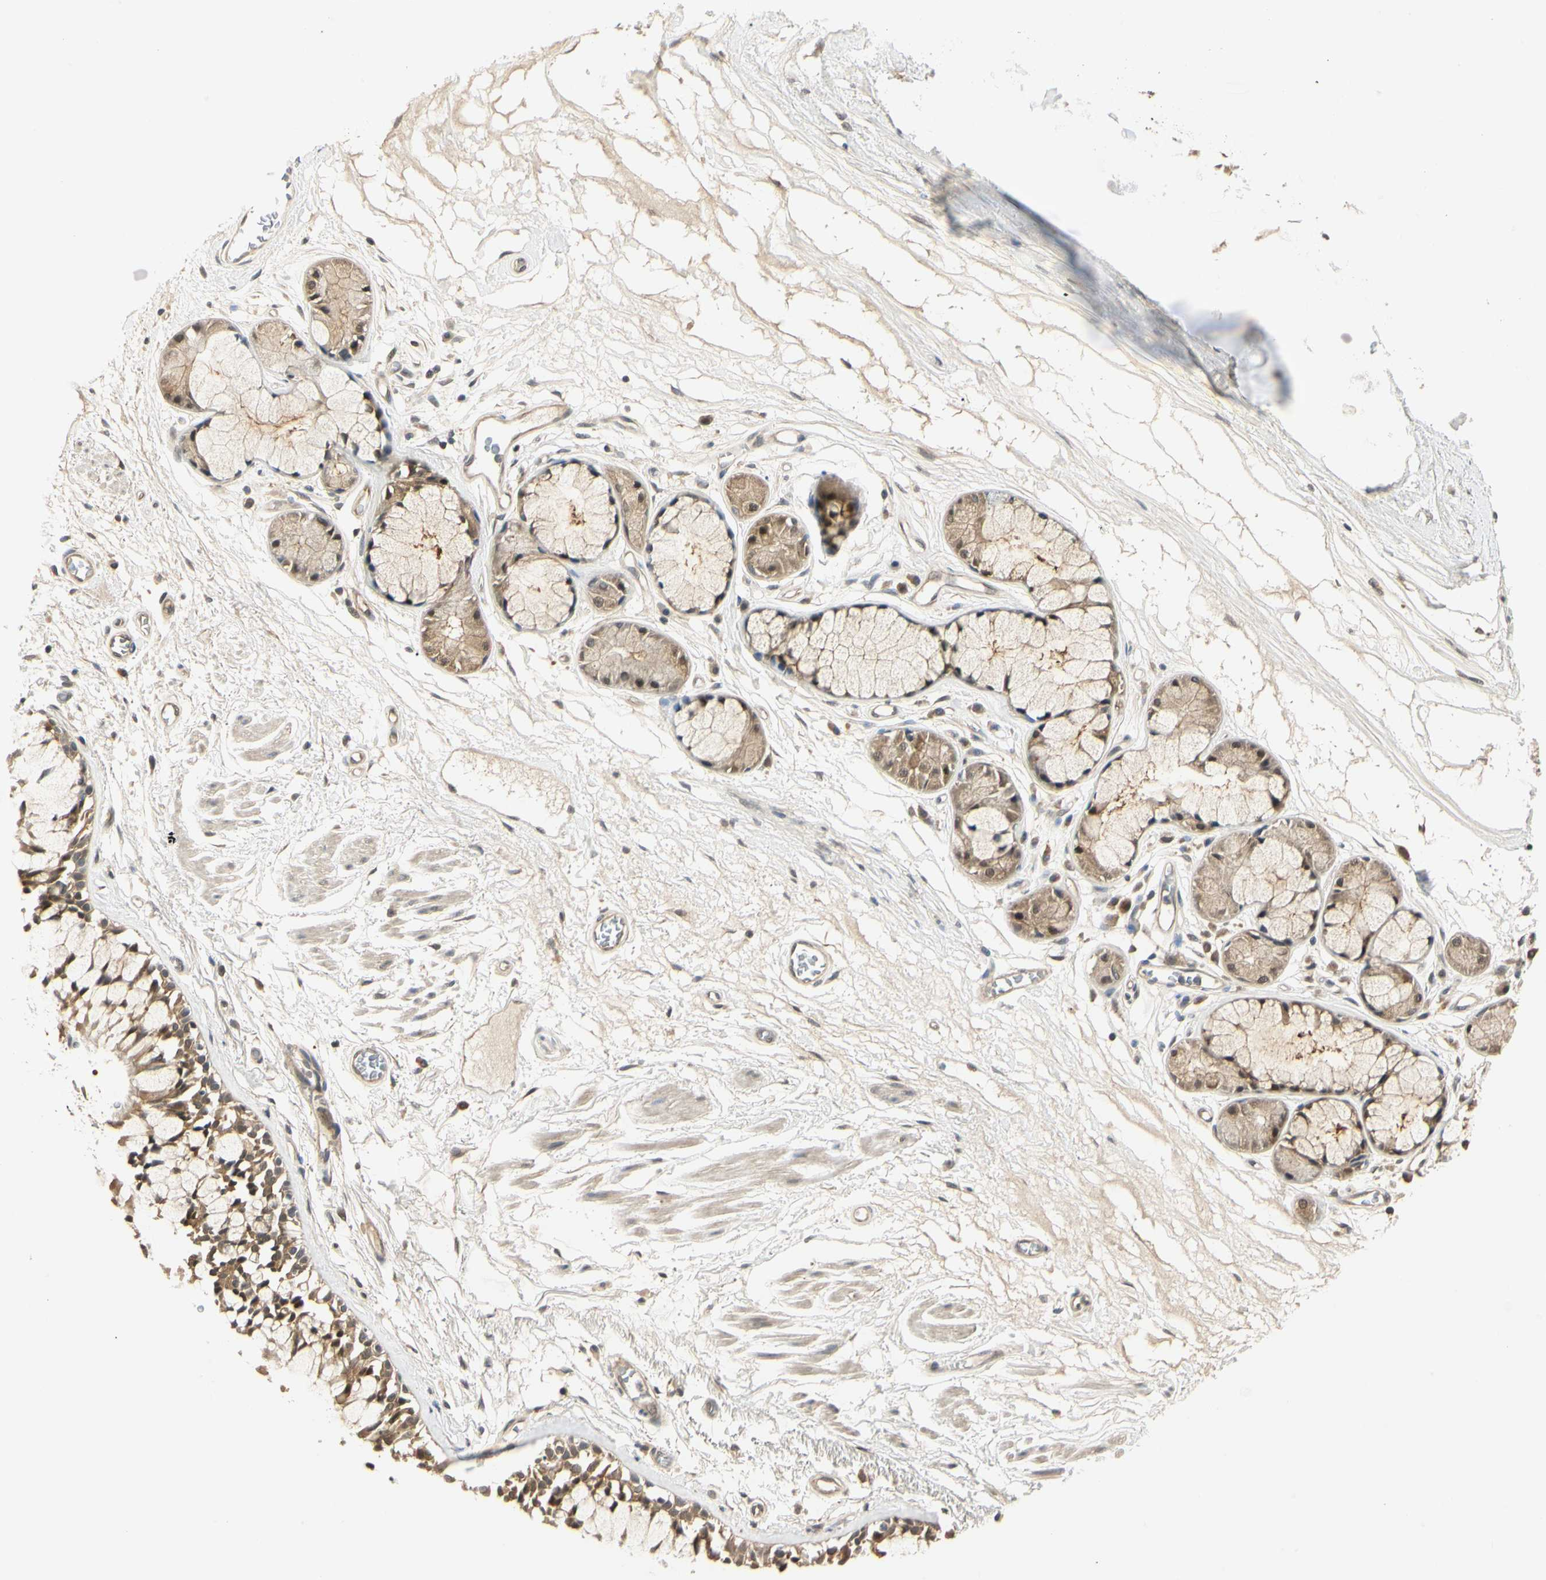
{"staining": {"intensity": "moderate", "quantity": ">75%", "location": "cytoplasmic/membranous,nuclear"}, "tissue": "bronchus", "cell_type": "Respiratory epithelial cells", "image_type": "normal", "snomed": [{"axis": "morphology", "description": "Normal tissue, NOS"}, {"axis": "topography", "description": "Bronchus"}], "caption": "A photomicrograph of human bronchus stained for a protein displays moderate cytoplasmic/membranous,nuclear brown staining in respiratory epithelial cells. Using DAB (3,3'-diaminobenzidine) (brown) and hematoxylin (blue) stains, captured at high magnification using brightfield microscopy.", "gene": "UBE2Z", "patient": {"sex": "male", "age": 66}}